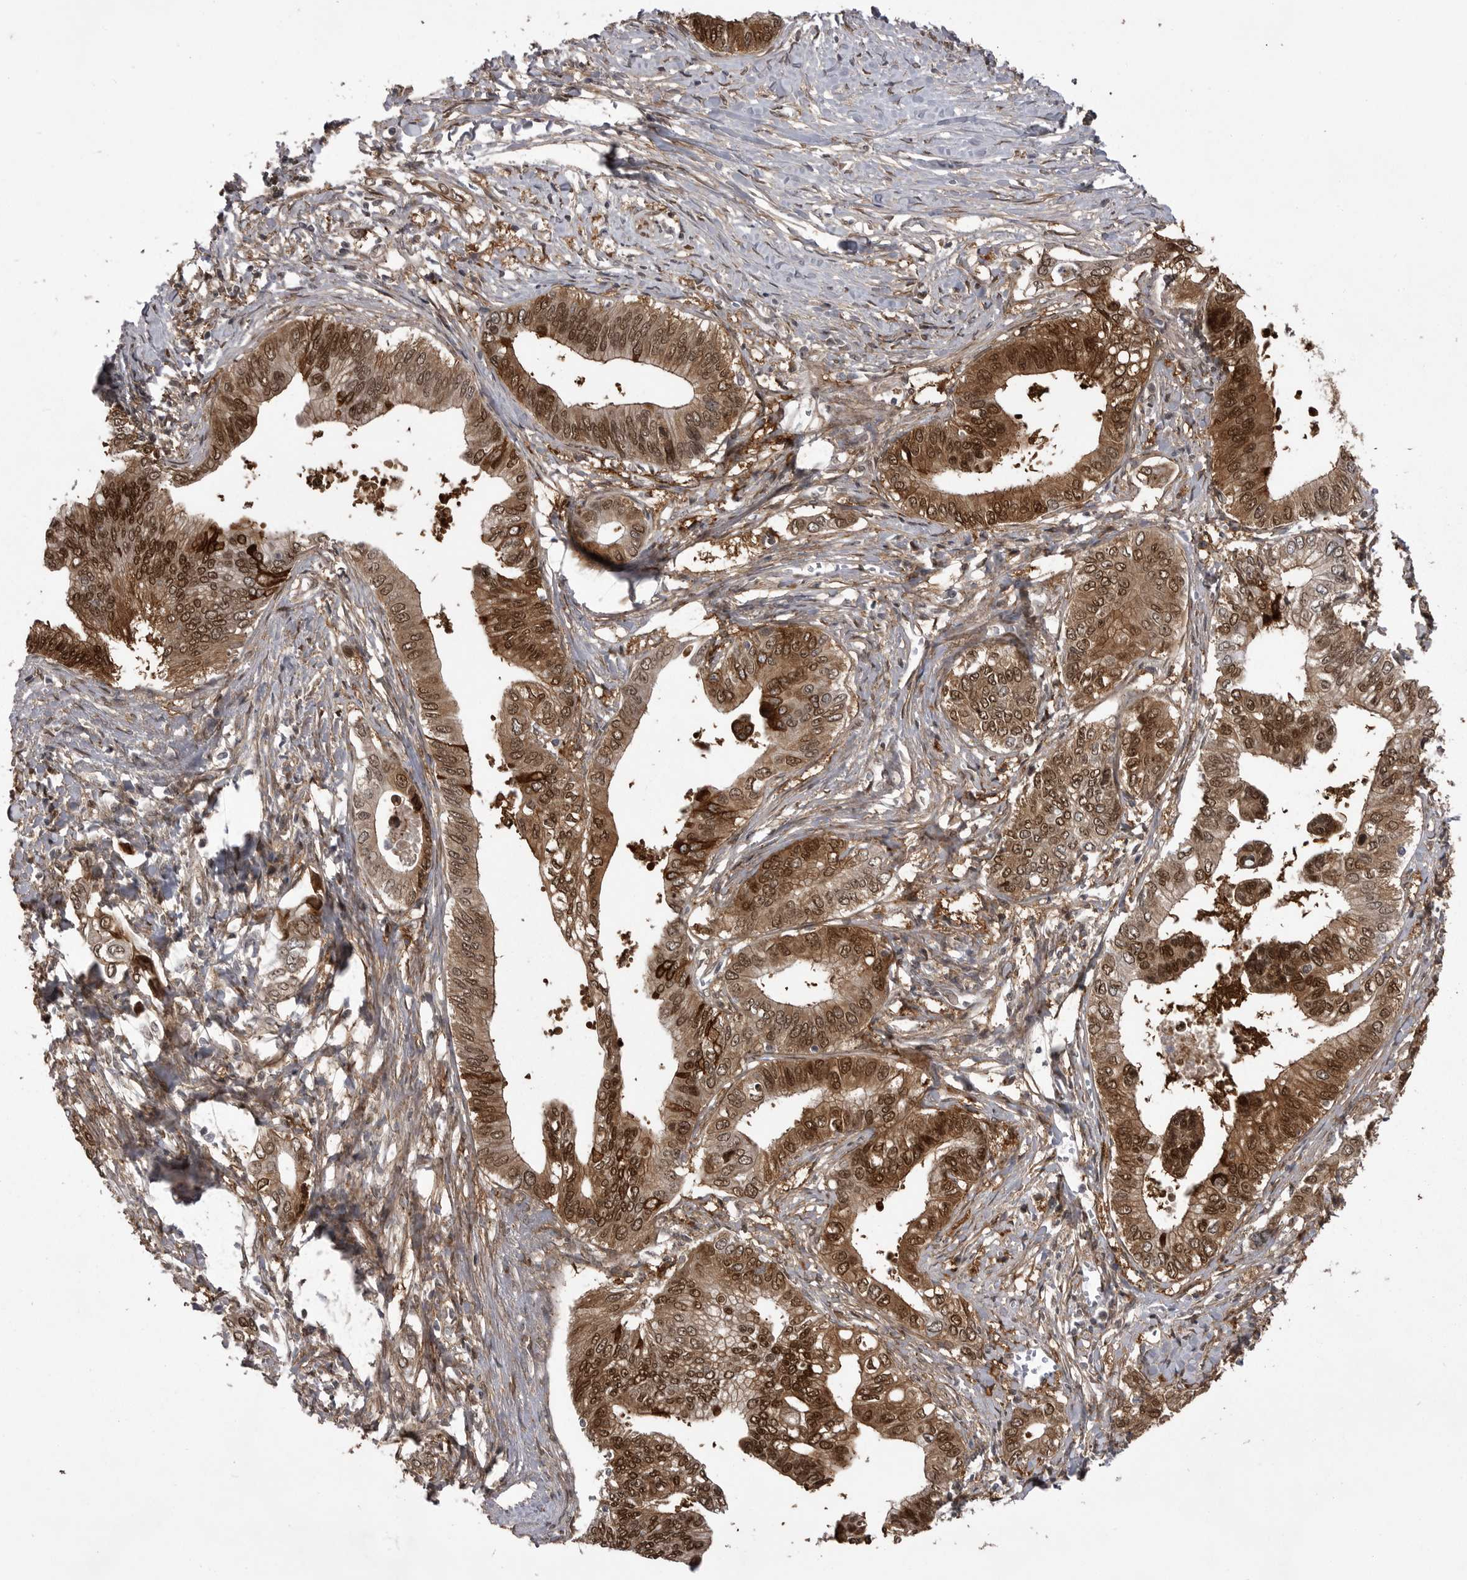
{"staining": {"intensity": "moderate", "quantity": ">75%", "location": "cytoplasmic/membranous,nuclear"}, "tissue": "pancreatic cancer", "cell_type": "Tumor cells", "image_type": "cancer", "snomed": [{"axis": "morphology", "description": "Normal tissue, NOS"}, {"axis": "morphology", "description": "Adenocarcinoma, NOS"}, {"axis": "topography", "description": "Pancreas"}, {"axis": "topography", "description": "Peripheral nerve tissue"}], "caption": "Tumor cells display moderate cytoplasmic/membranous and nuclear expression in approximately >75% of cells in pancreatic cancer (adenocarcinoma). The staining is performed using DAB brown chromogen to label protein expression. The nuclei are counter-stained blue using hematoxylin.", "gene": "ABL1", "patient": {"sex": "male", "age": 59}}